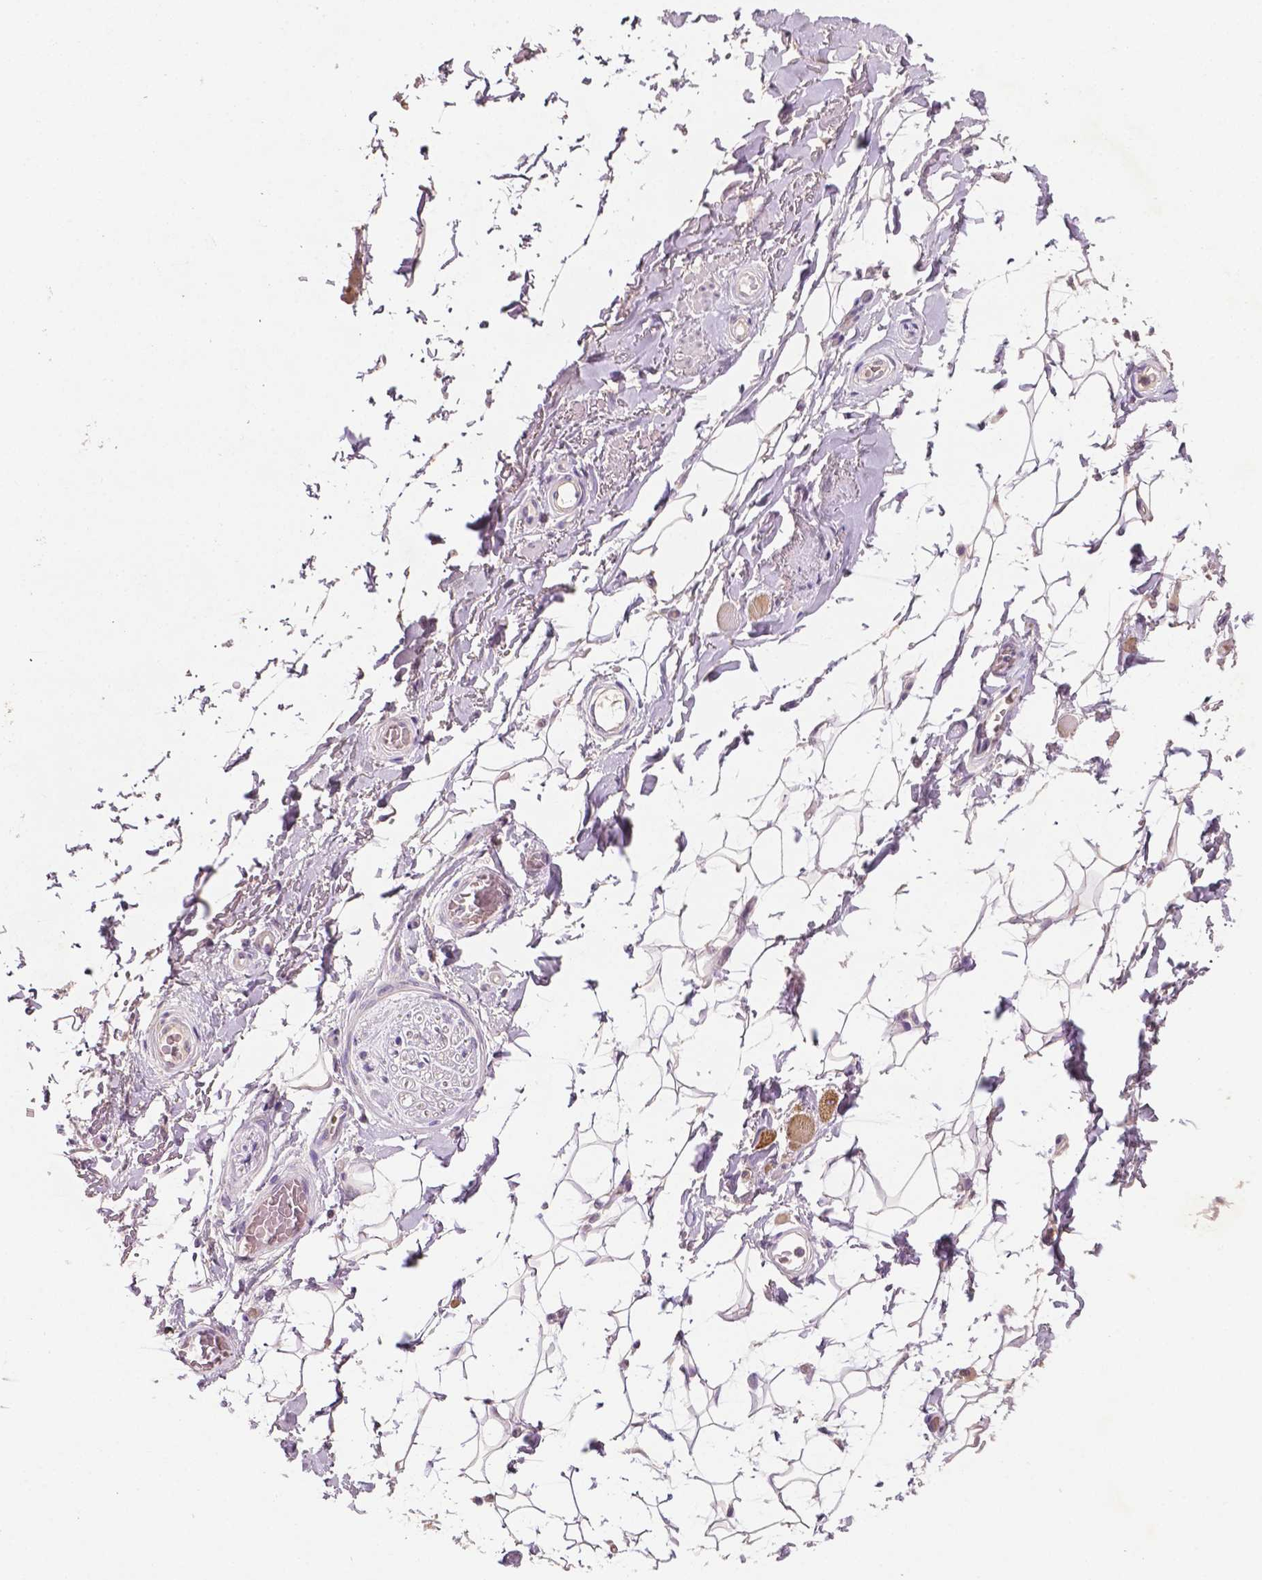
{"staining": {"intensity": "weak", "quantity": ">75%", "location": "nuclear"}, "tissue": "adipose tissue", "cell_type": "Adipocytes", "image_type": "normal", "snomed": [{"axis": "morphology", "description": "Normal tissue, NOS"}, {"axis": "topography", "description": "Anal"}, {"axis": "topography", "description": "Peripheral nerve tissue"}], "caption": "Unremarkable adipose tissue was stained to show a protein in brown. There is low levels of weak nuclear expression in approximately >75% of adipocytes. The staining is performed using DAB brown chromogen to label protein expression. The nuclei are counter-stained blue using hematoxylin.", "gene": "MROH6", "patient": {"sex": "male", "age": 53}}